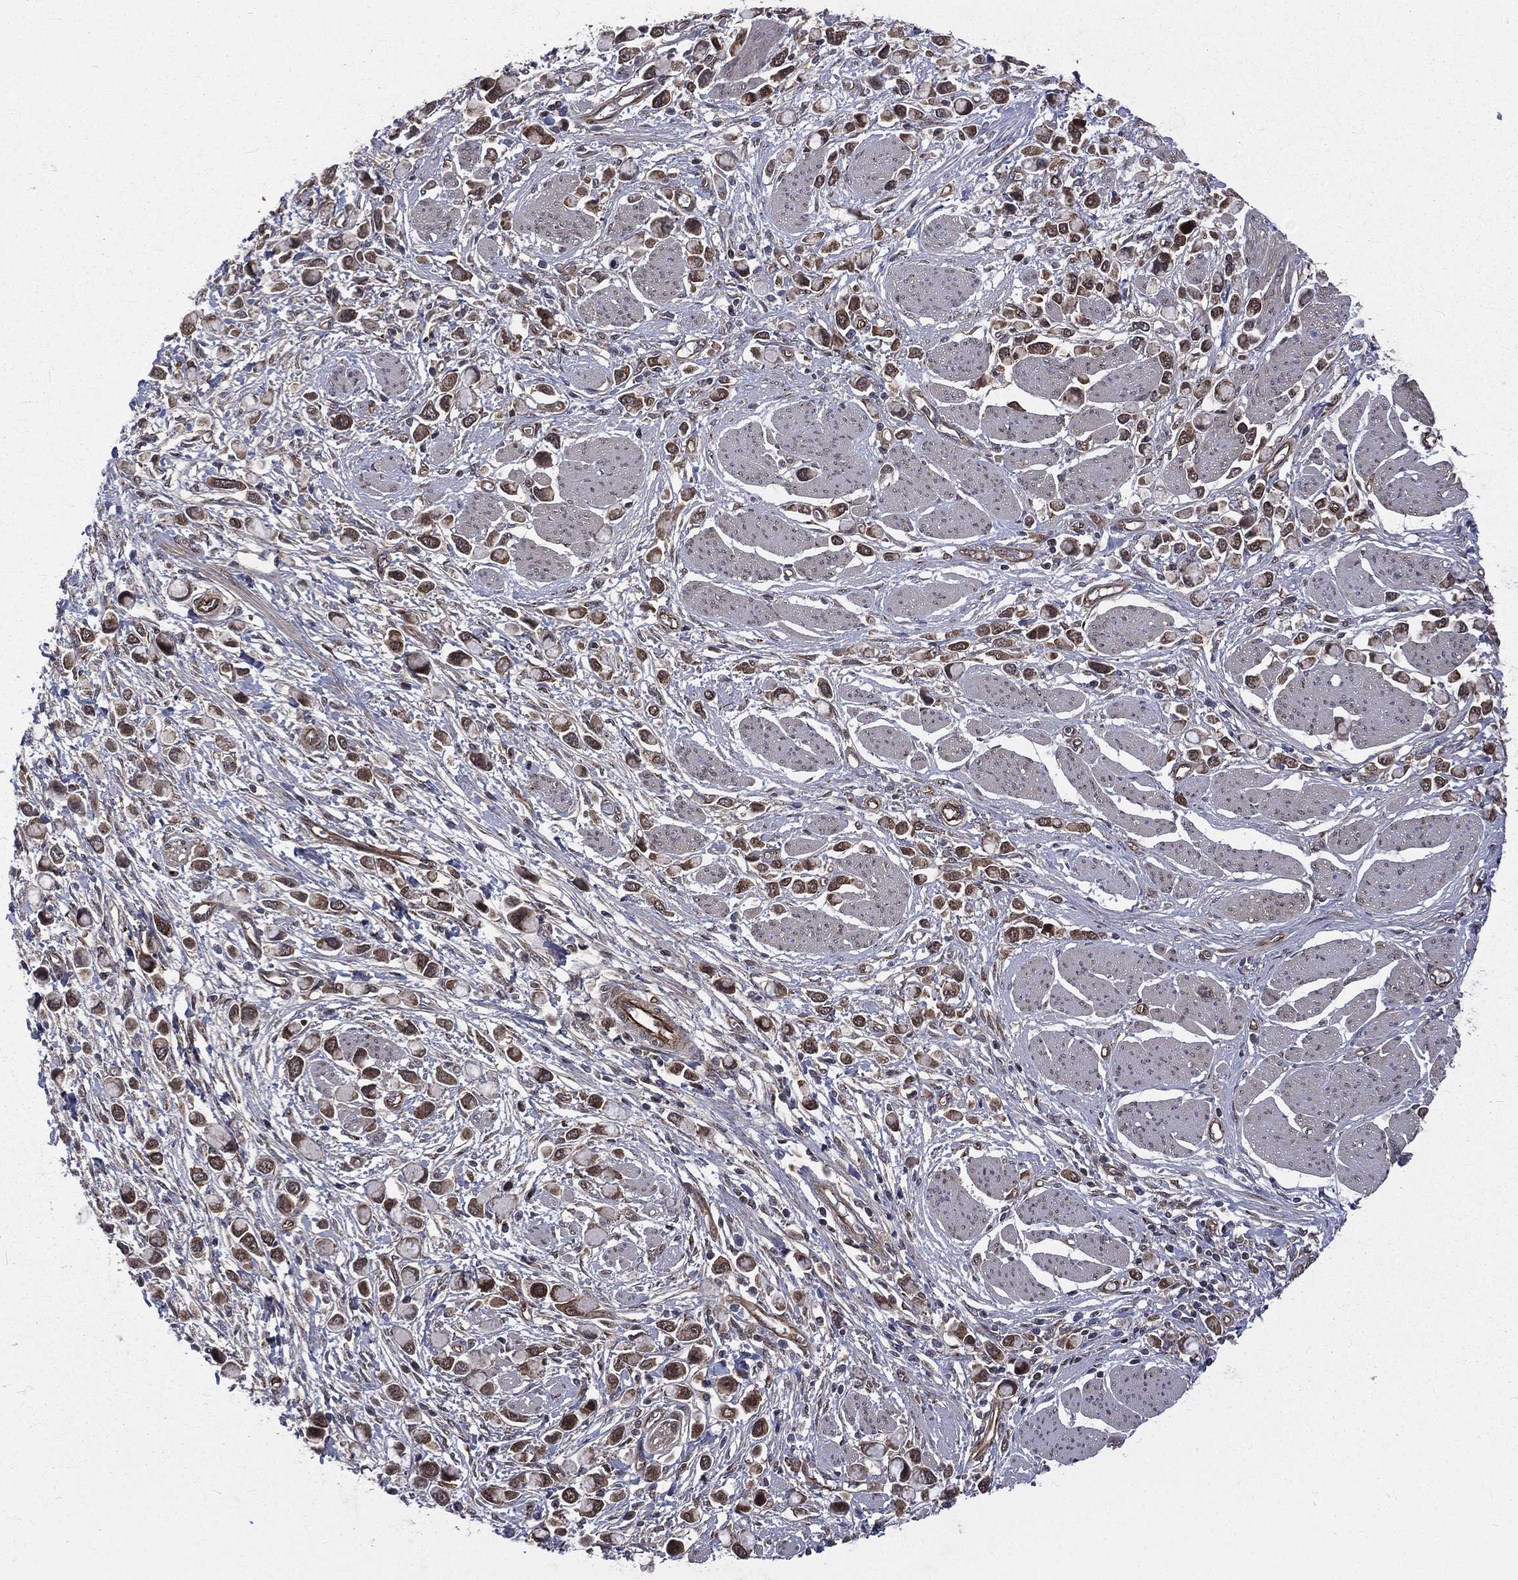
{"staining": {"intensity": "moderate", "quantity": ">75%", "location": "cytoplasmic/membranous"}, "tissue": "stomach cancer", "cell_type": "Tumor cells", "image_type": "cancer", "snomed": [{"axis": "morphology", "description": "Adenocarcinoma, NOS"}, {"axis": "topography", "description": "Stomach"}], "caption": "An immunohistochemistry histopathology image of neoplastic tissue is shown. Protein staining in brown shows moderate cytoplasmic/membranous positivity in stomach cancer within tumor cells.", "gene": "ARL3", "patient": {"sex": "female", "age": 81}}